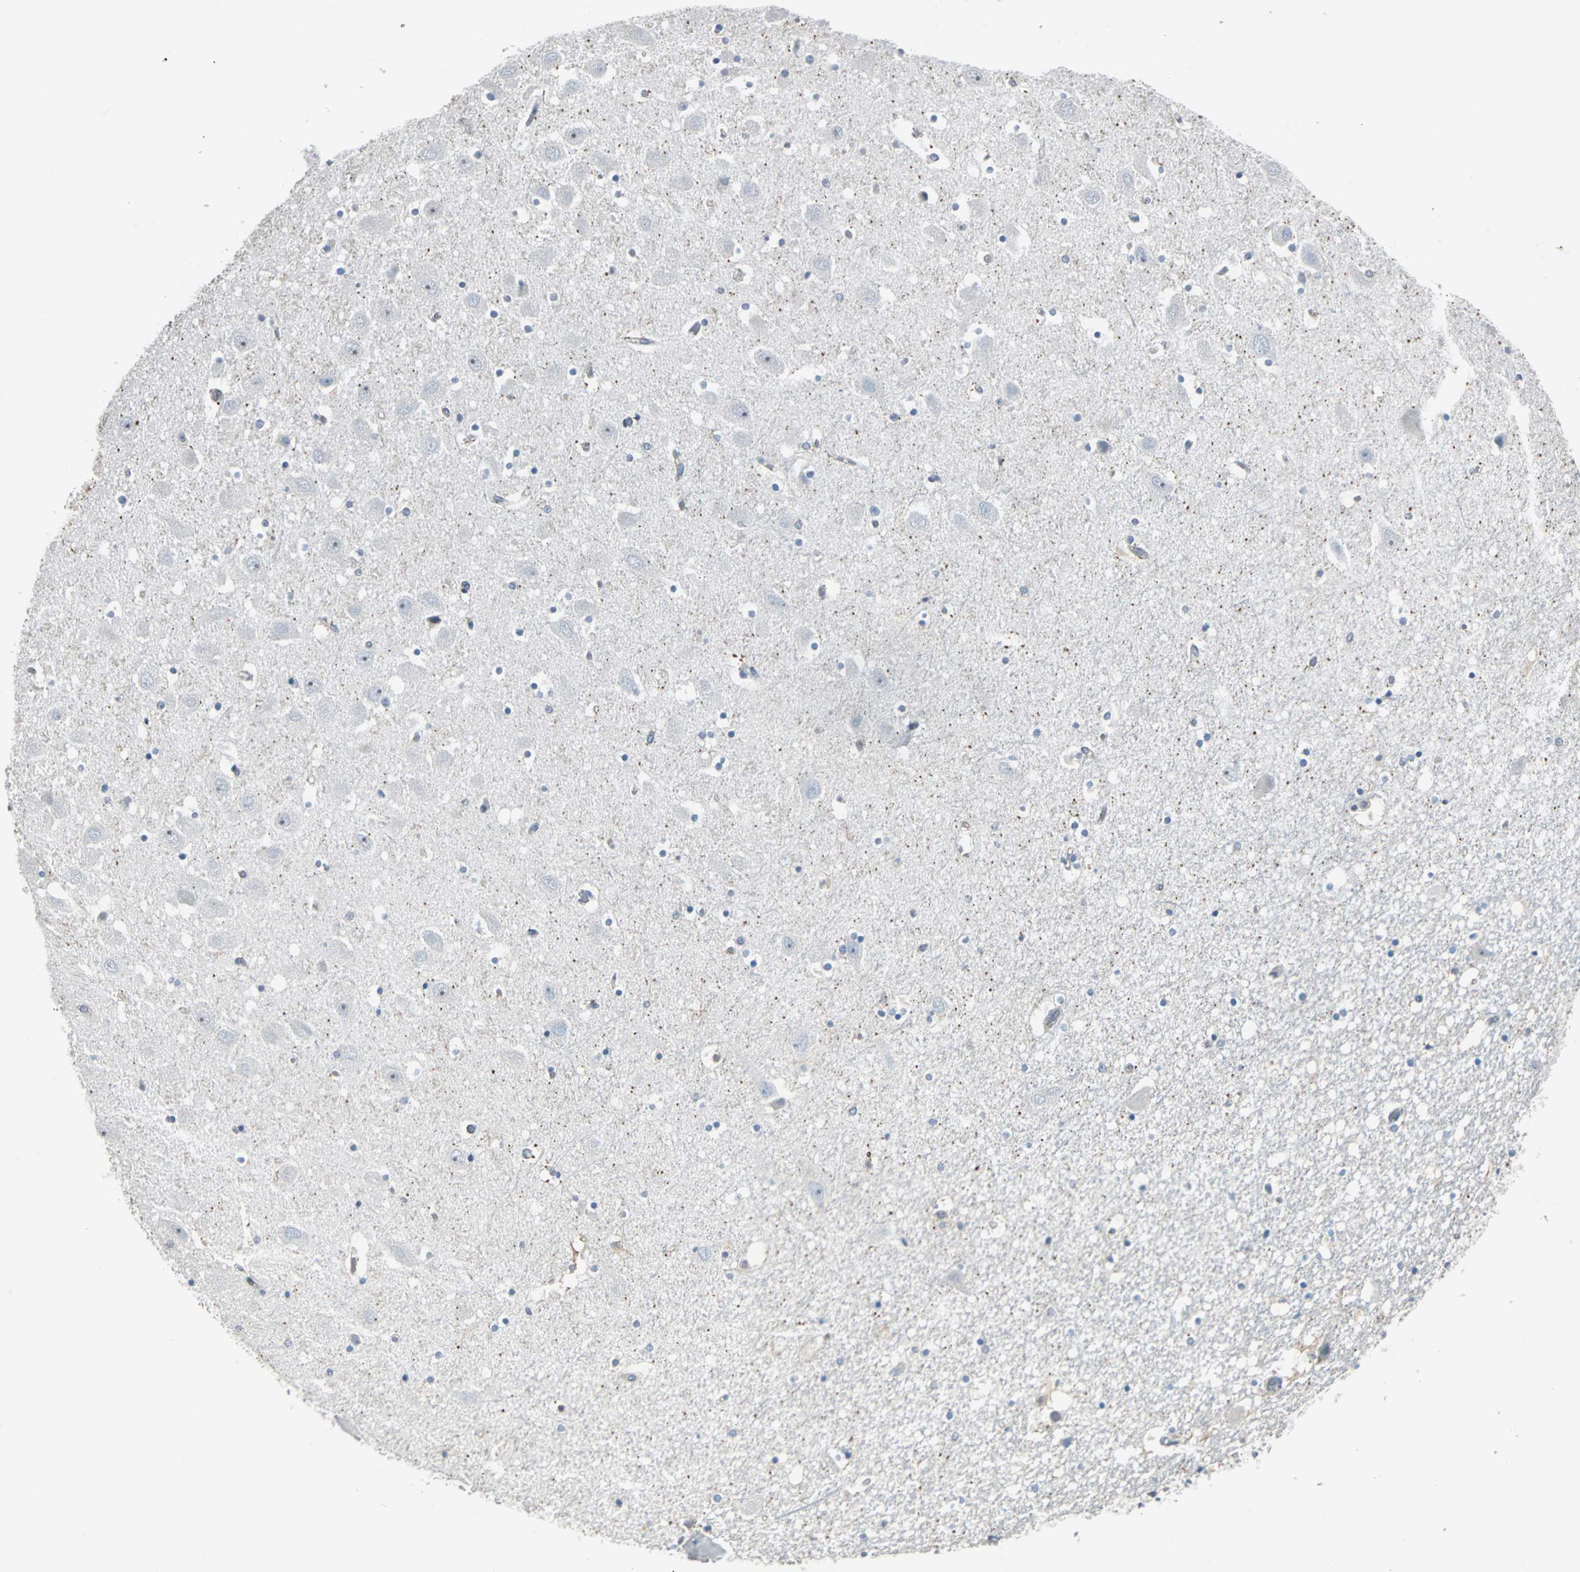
{"staining": {"intensity": "negative", "quantity": "none", "location": "none"}, "tissue": "hippocampus", "cell_type": "Glial cells", "image_type": "normal", "snomed": [{"axis": "morphology", "description": "Normal tissue, NOS"}, {"axis": "topography", "description": "Hippocampus"}], "caption": "IHC of unremarkable hippocampus shows no positivity in glial cells.", "gene": "SWAP70", "patient": {"sex": "male", "age": 45}}